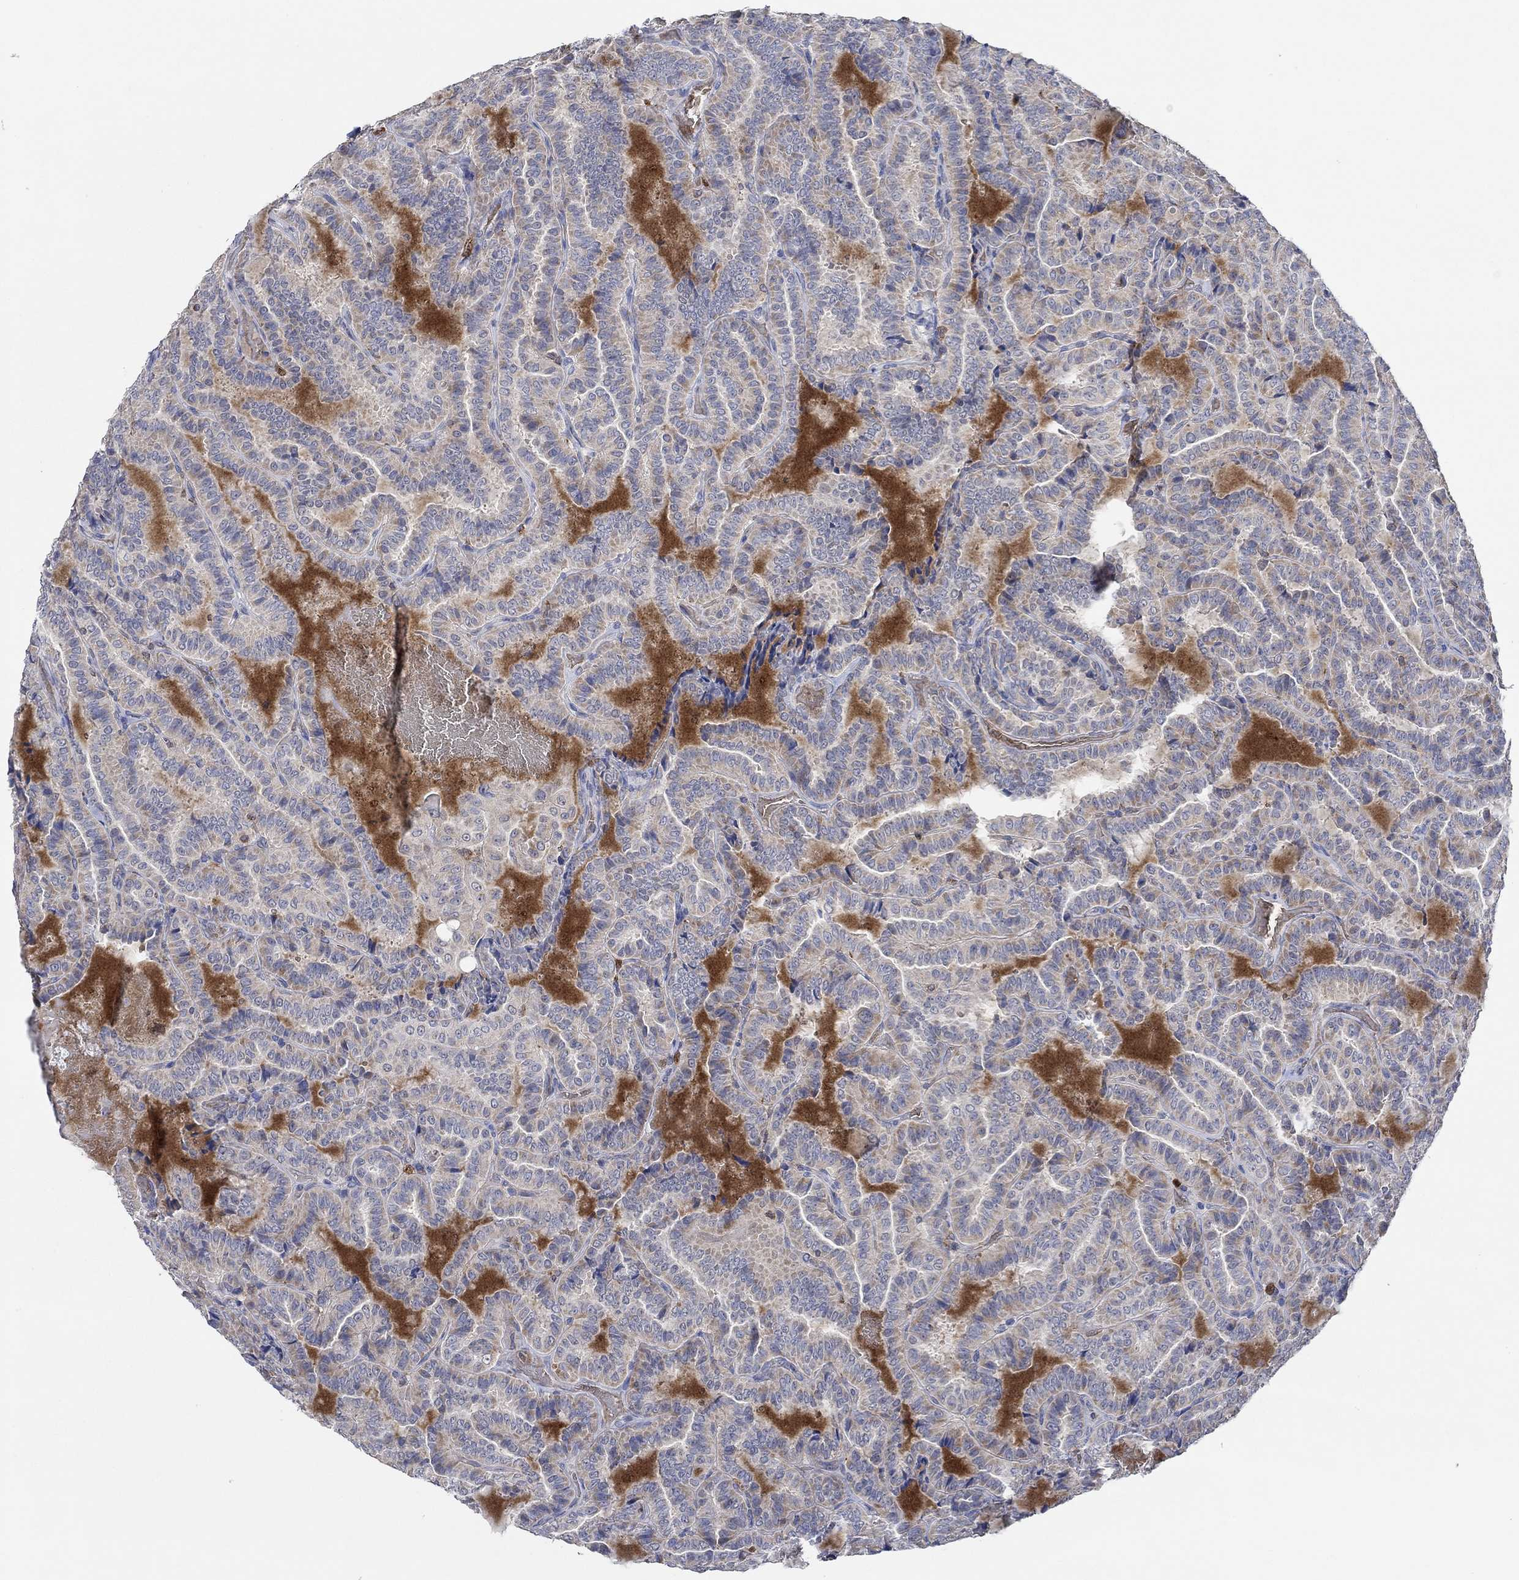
{"staining": {"intensity": "weak", "quantity": "<25%", "location": "cytoplasmic/membranous"}, "tissue": "thyroid cancer", "cell_type": "Tumor cells", "image_type": "cancer", "snomed": [{"axis": "morphology", "description": "Papillary adenocarcinoma, NOS"}, {"axis": "topography", "description": "Thyroid gland"}], "caption": "Tumor cells show no significant expression in thyroid papillary adenocarcinoma.", "gene": "MPP1", "patient": {"sex": "female", "age": 39}}